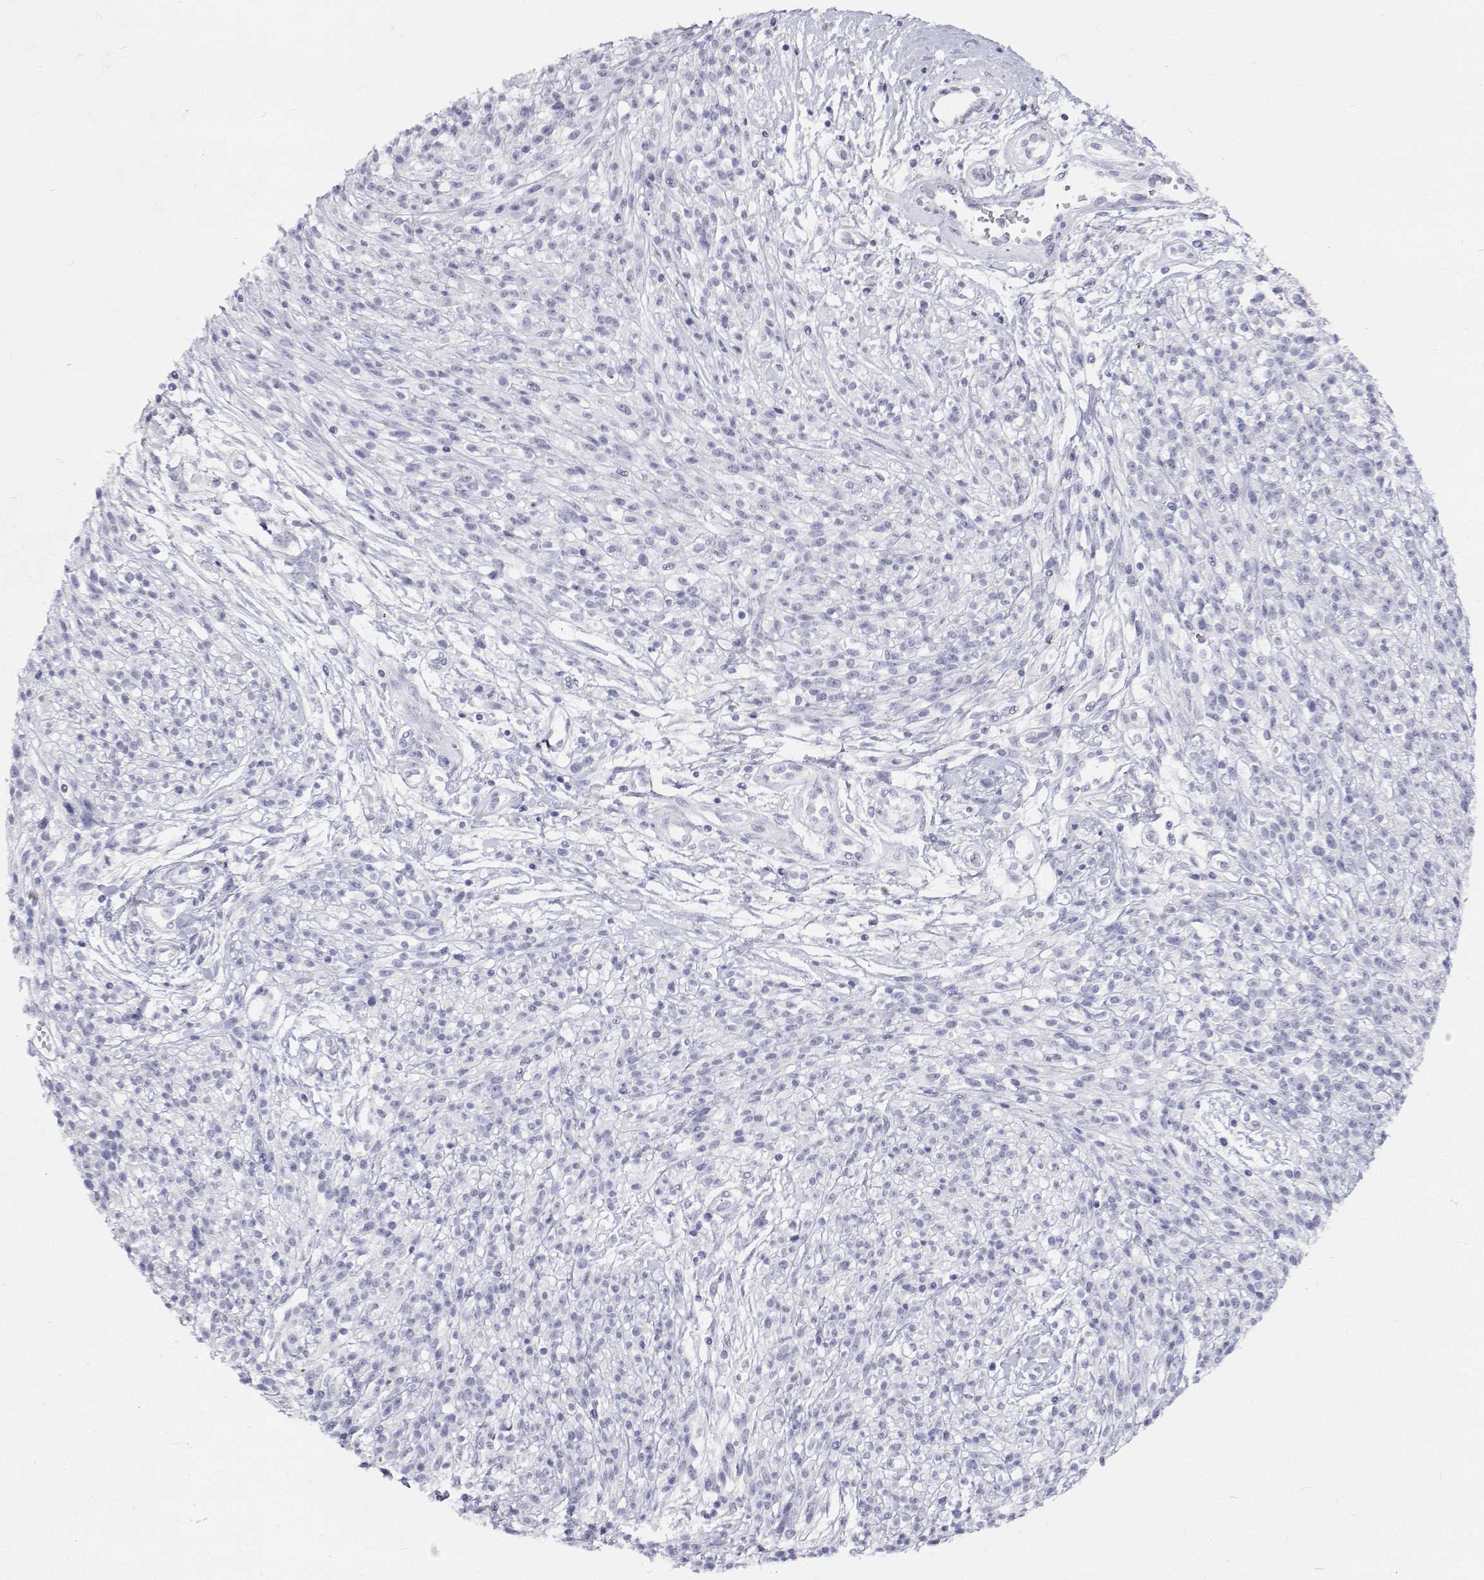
{"staining": {"intensity": "negative", "quantity": "none", "location": "none"}, "tissue": "melanoma", "cell_type": "Tumor cells", "image_type": "cancer", "snomed": [{"axis": "morphology", "description": "Malignant melanoma, NOS"}, {"axis": "topography", "description": "Skin"}, {"axis": "topography", "description": "Skin of trunk"}], "caption": "Immunohistochemistry image of human malignant melanoma stained for a protein (brown), which reveals no positivity in tumor cells.", "gene": "NCR2", "patient": {"sex": "male", "age": 74}}